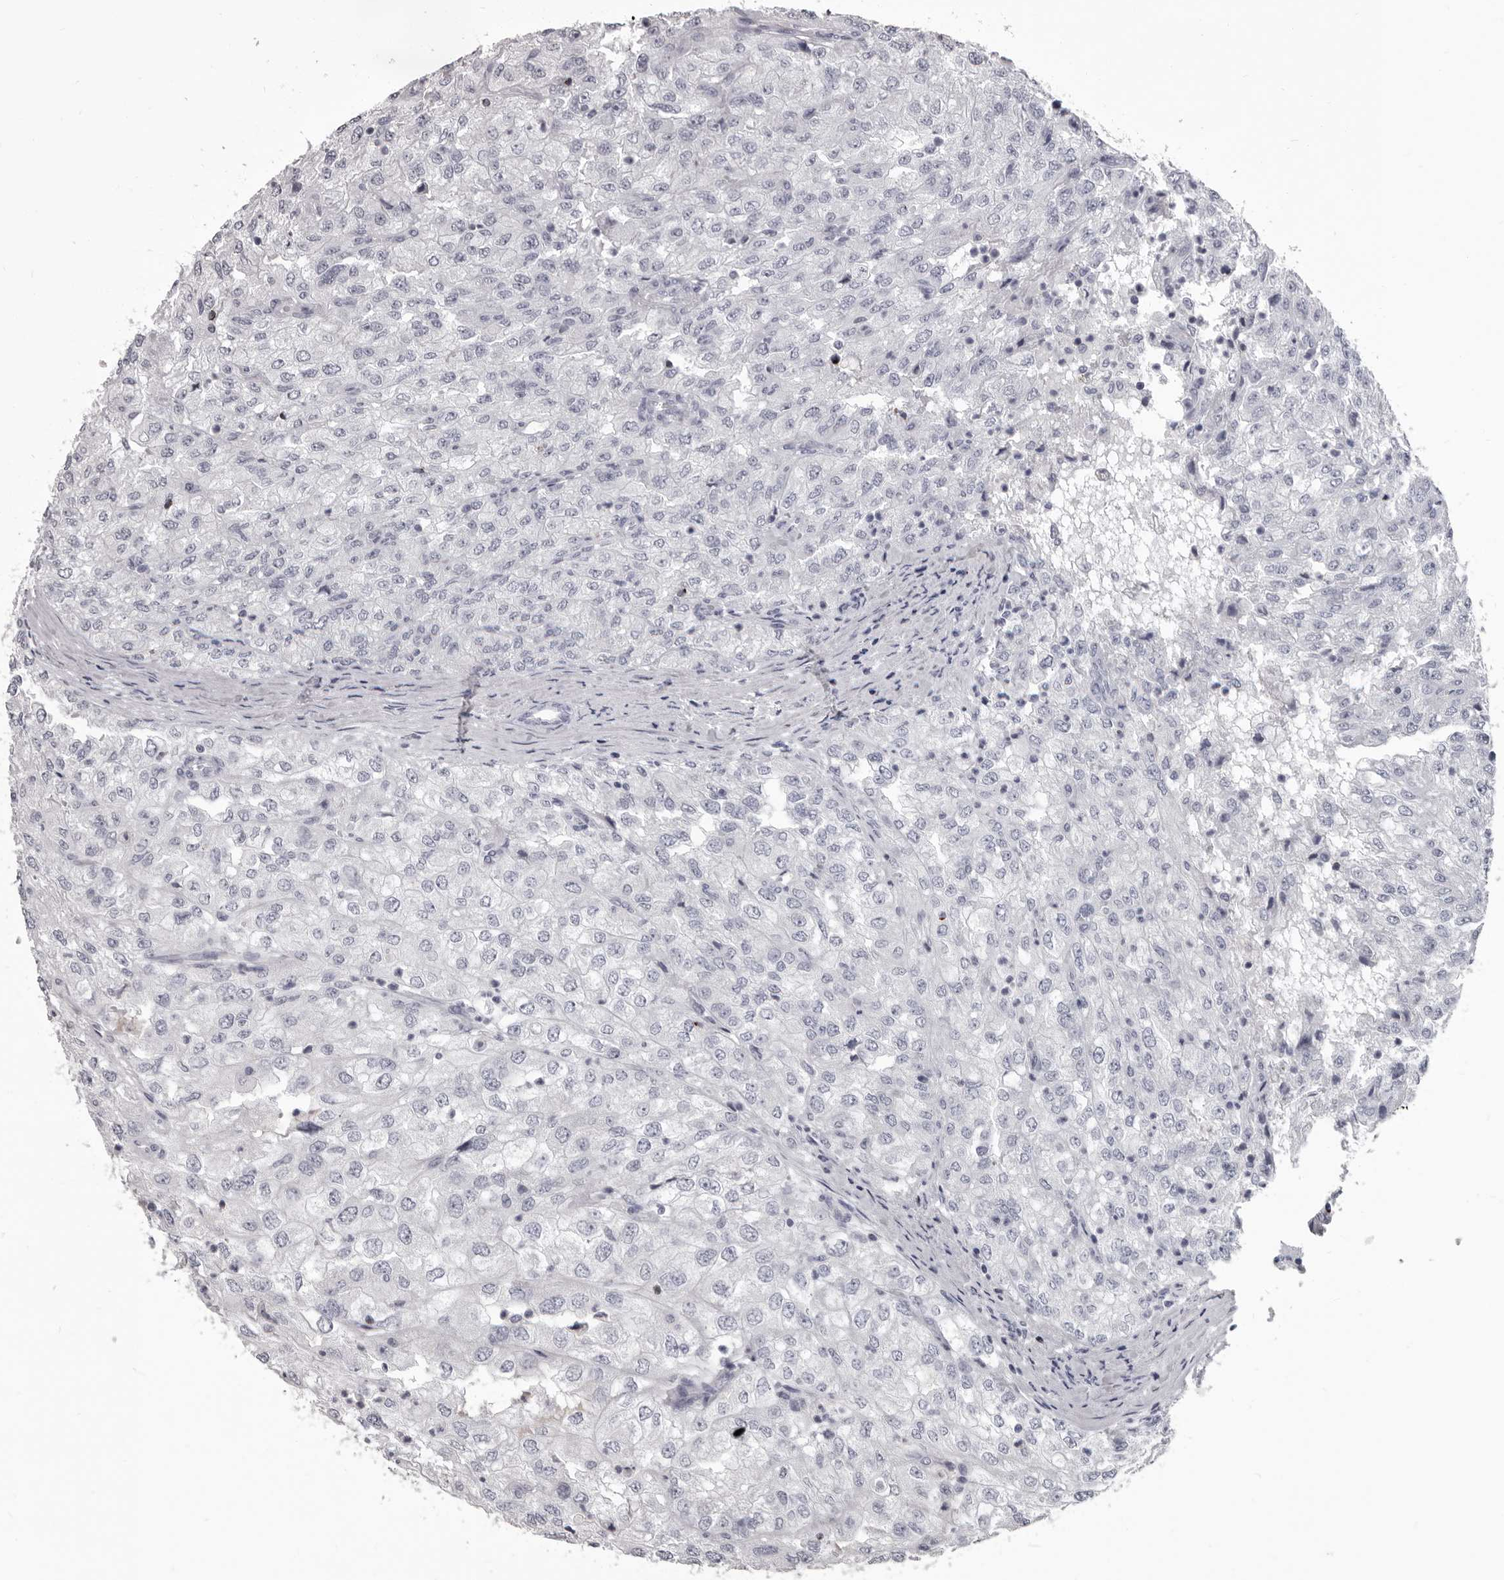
{"staining": {"intensity": "negative", "quantity": "none", "location": "none"}, "tissue": "renal cancer", "cell_type": "Tumor cells", "image_type": "cancer", "snomed": [{"axis": "morphology", "description": "Adenocarcinoma, NOS"}, {"axis": "topography", "description": "Kidney"}], "caption": "Immunohistochemistry photomicrograph of neoplastic tissue: human renal cancer stained with DAB (3,3'-diaminobenzidine) exhibits no significant protein positivity in tumor cells.", "gene": "GZMH", "patient": {"sex": "female", "age": 54}}